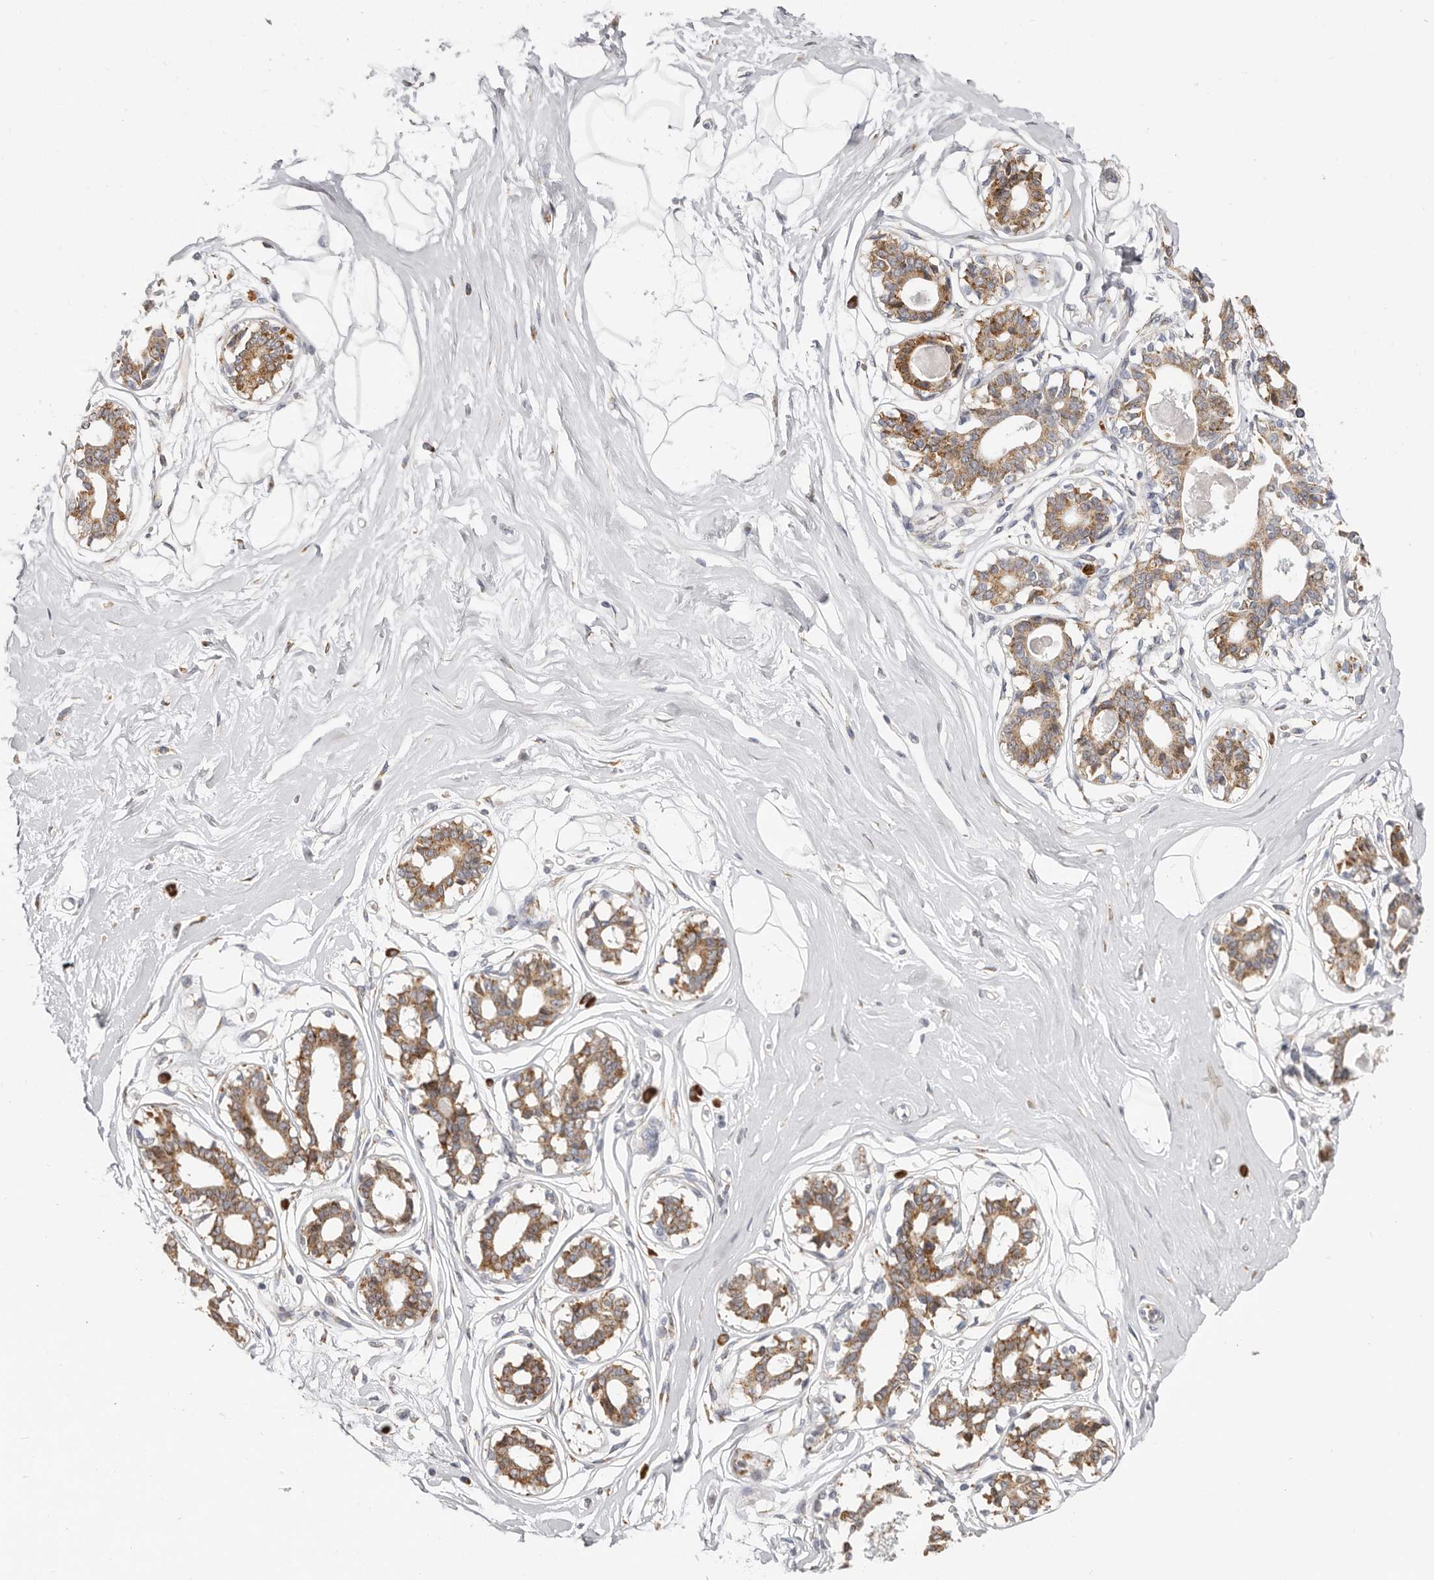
{"staining": {"intensity": "negative", "quantity": "none", "location": "none"}, "tissue": "breast", "cell_type": "Adipocytes", "image_type": "normal", "snomed": [{"axis": "morphology", "description": "Normal tissue, NOS"}, {"axis": "topography", "description": "Breast"}], "caption": "An immunohistochemistry histopathology image of benign breast is shown. There is no staining in adipocytes of breast. (Immunohistochemistry (ihc), brightfield microscopy, high magnification).", "gene": "IL32", "patient": {"sex": "female", "age": 45}}